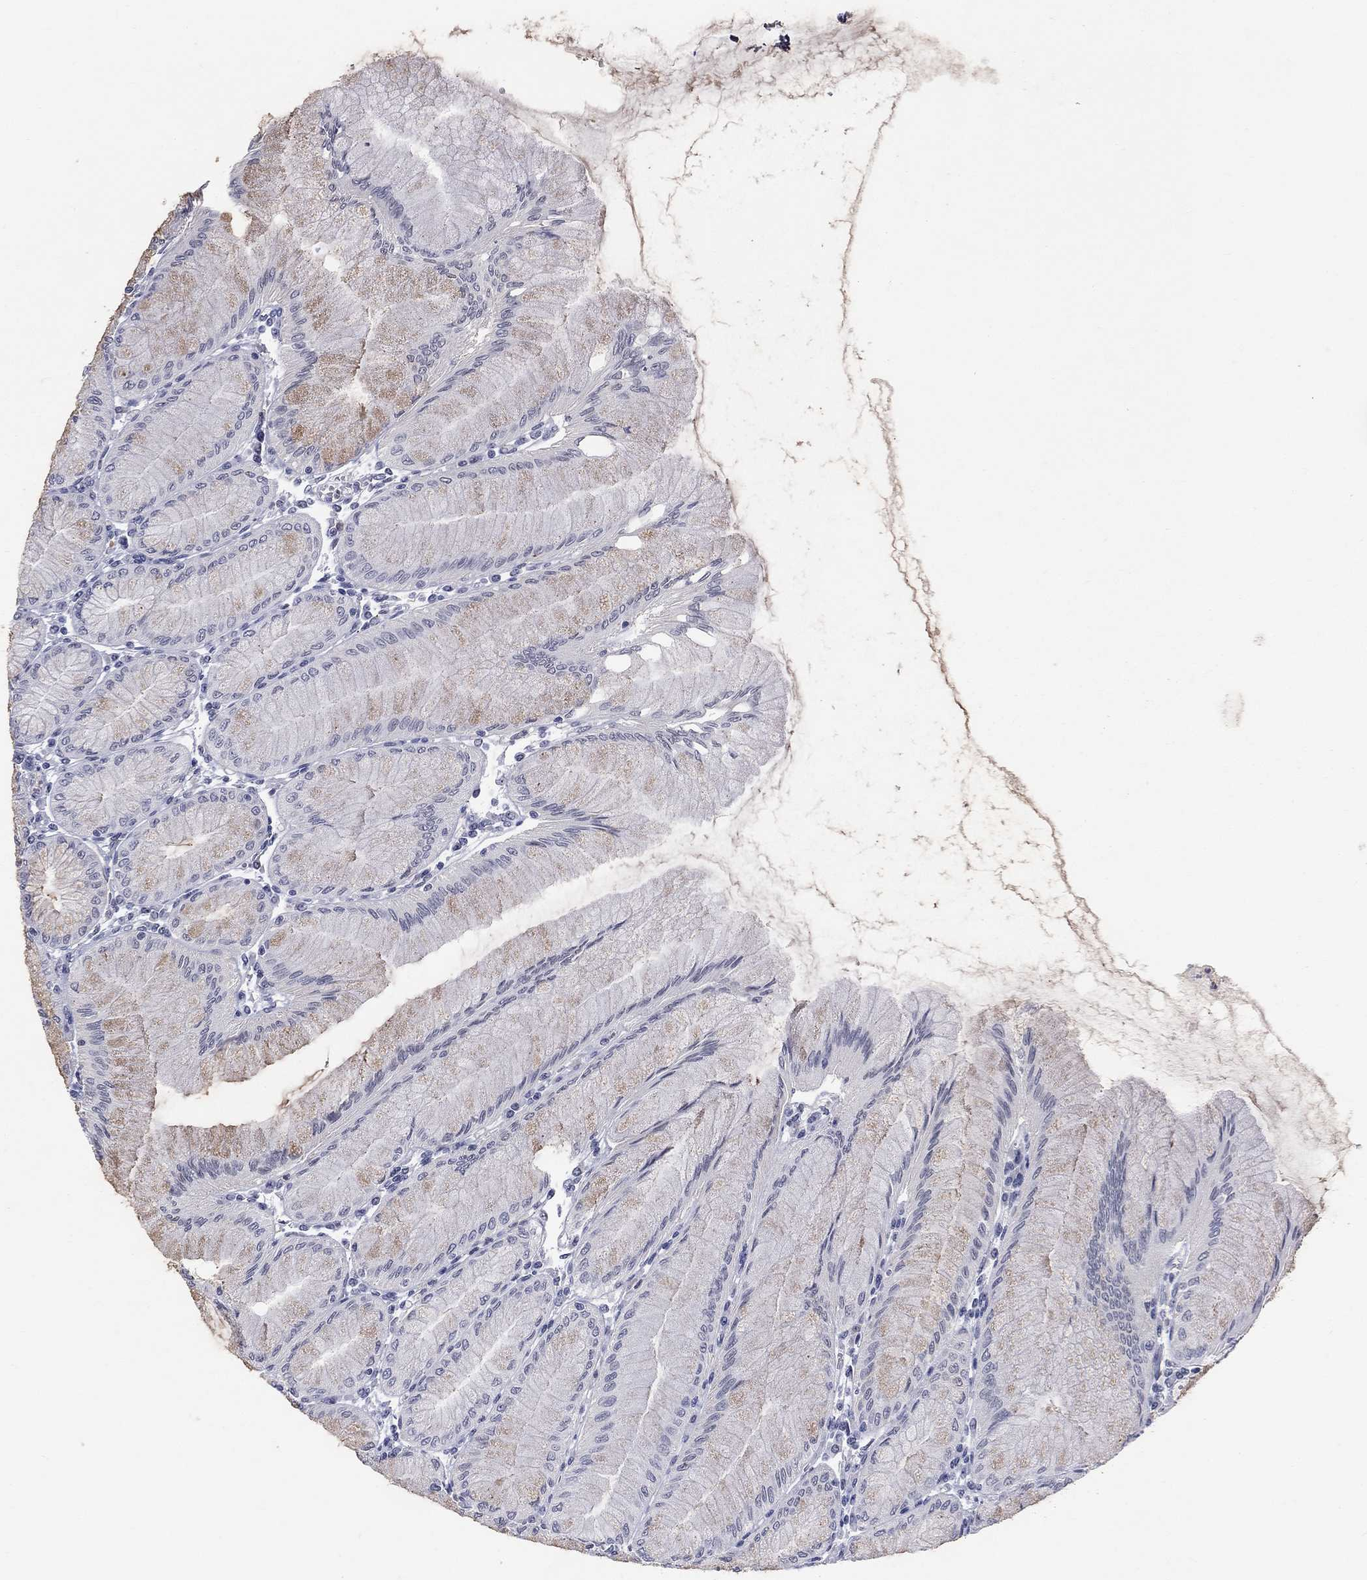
{"staining": {"intensity": "weak", "quantity": "<25%", "location": "cytoplasmic/membranous"}, "tissue": "stomach", "cell_type": "Glandular cells", "image_type": "normal", "snomed": [{"axis": "morphology", "description": "Normal tissue, NOS"}, {"axis": "topography", "description": "Stomach"}], "caption": "Benign stomach was stained to show a protein in brown. There is no significant positivity in glandular cells. (DAB immunohistochemistry with hematoxylin counter stain).", "gene": "CD22", "patient": {"sex": "female", "age": 57}}